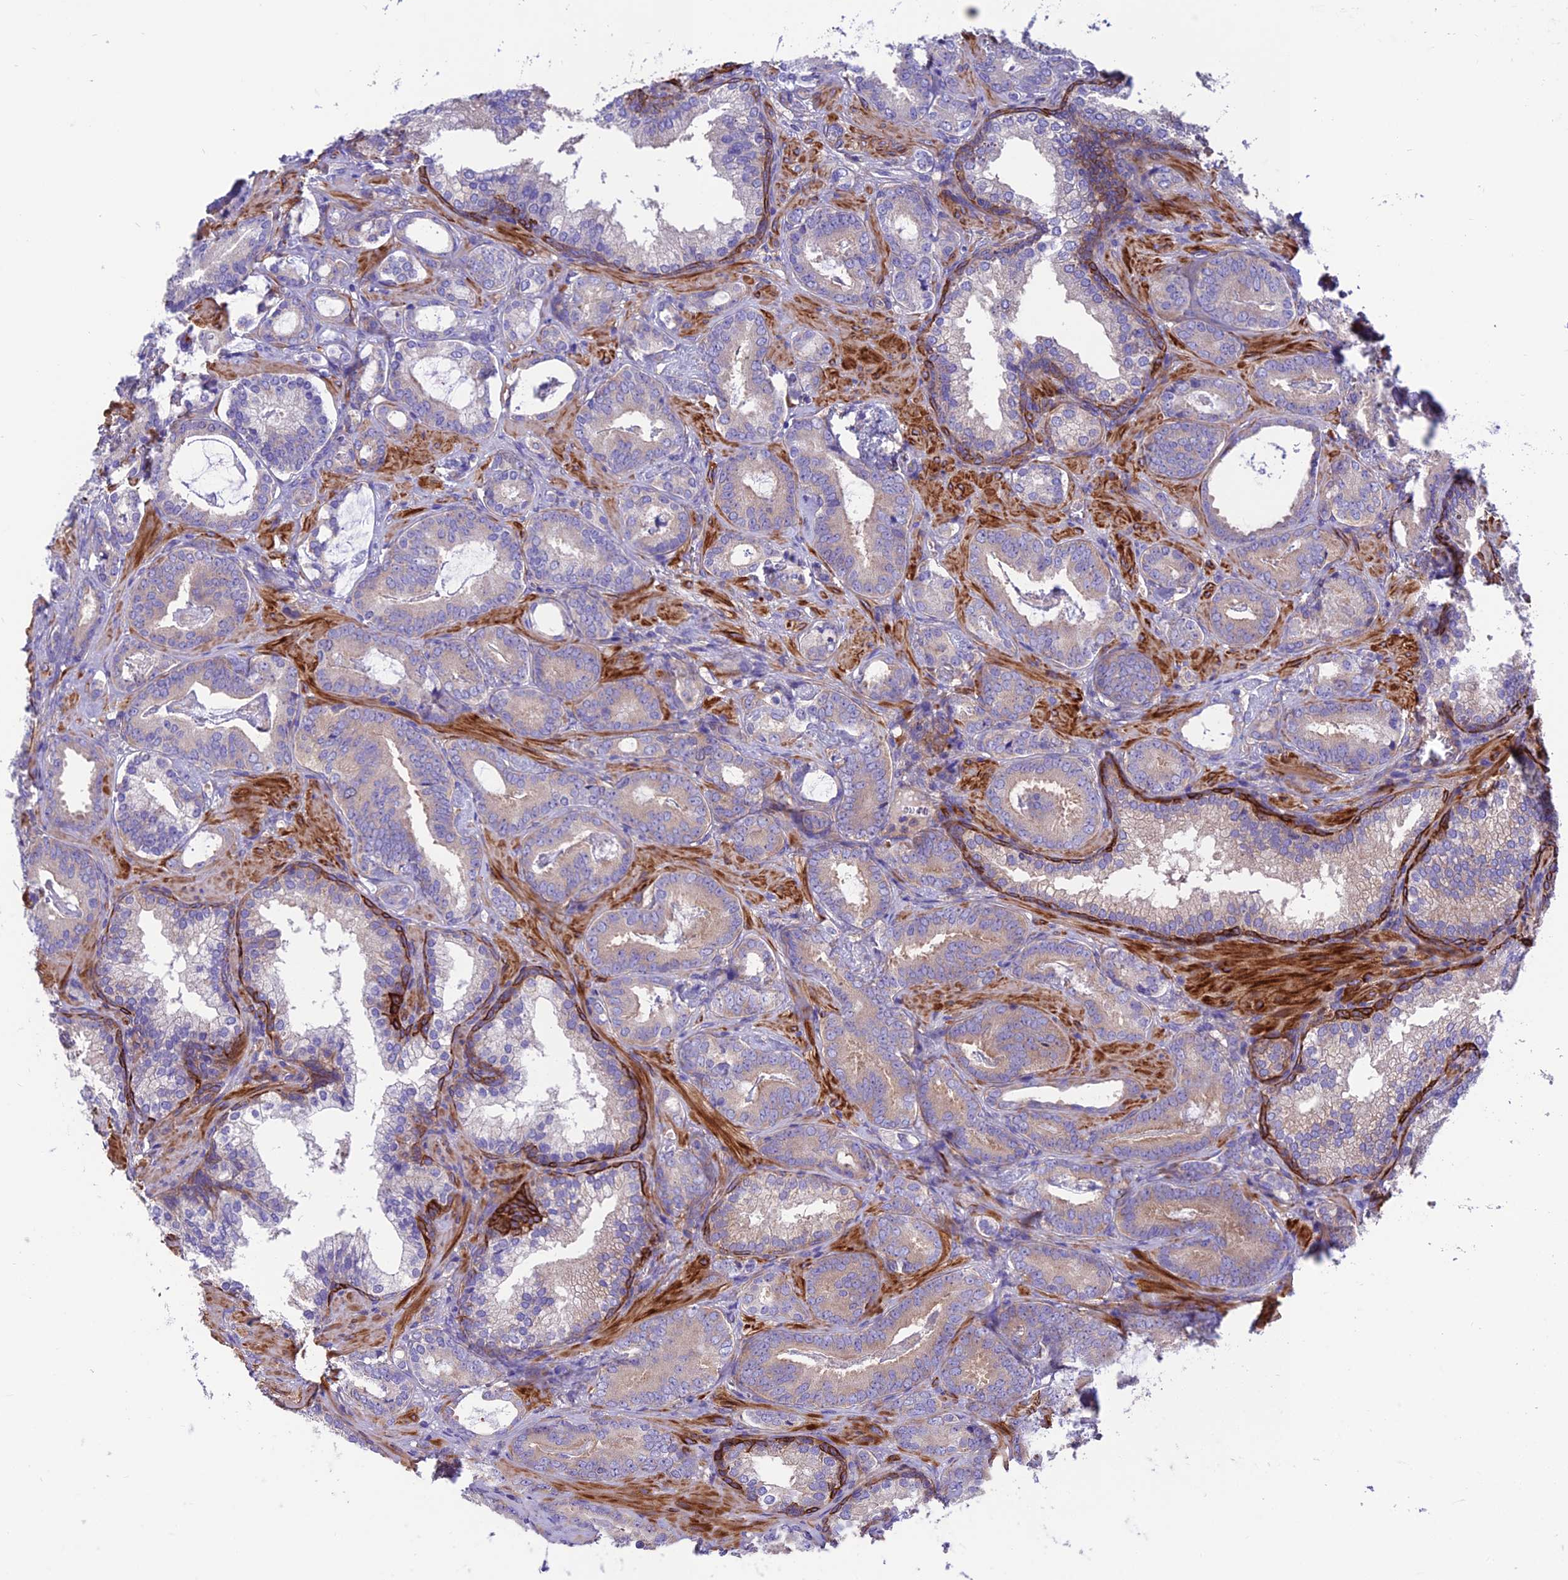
{"staining": {"intensity": "moderate", "quantity": "25%-75%", "location": "cytoplasmic/membranous"}, "tissue": "prostate cancer", "cell_type": "Tumor cells", "image_type": "cancer", "snomed": [{"axis": "morphology", "description": "Adenocarcinoma, Low grade"}, {"axis": "topography", "description": "Prostate"}], "caption": "DAB immunohistochemical staining of human prostate low-grade adenocarcinoma reveals moderate cytoplasmic/membranous protein positivity in about 25%-75% of tumor cells. Using DAB (brown) and hematoxylin (blue) stains, captured at high magnification using brightfield microscopy.", "gene": "VPS16", "patient": {"sex": "male", "age": 60}}